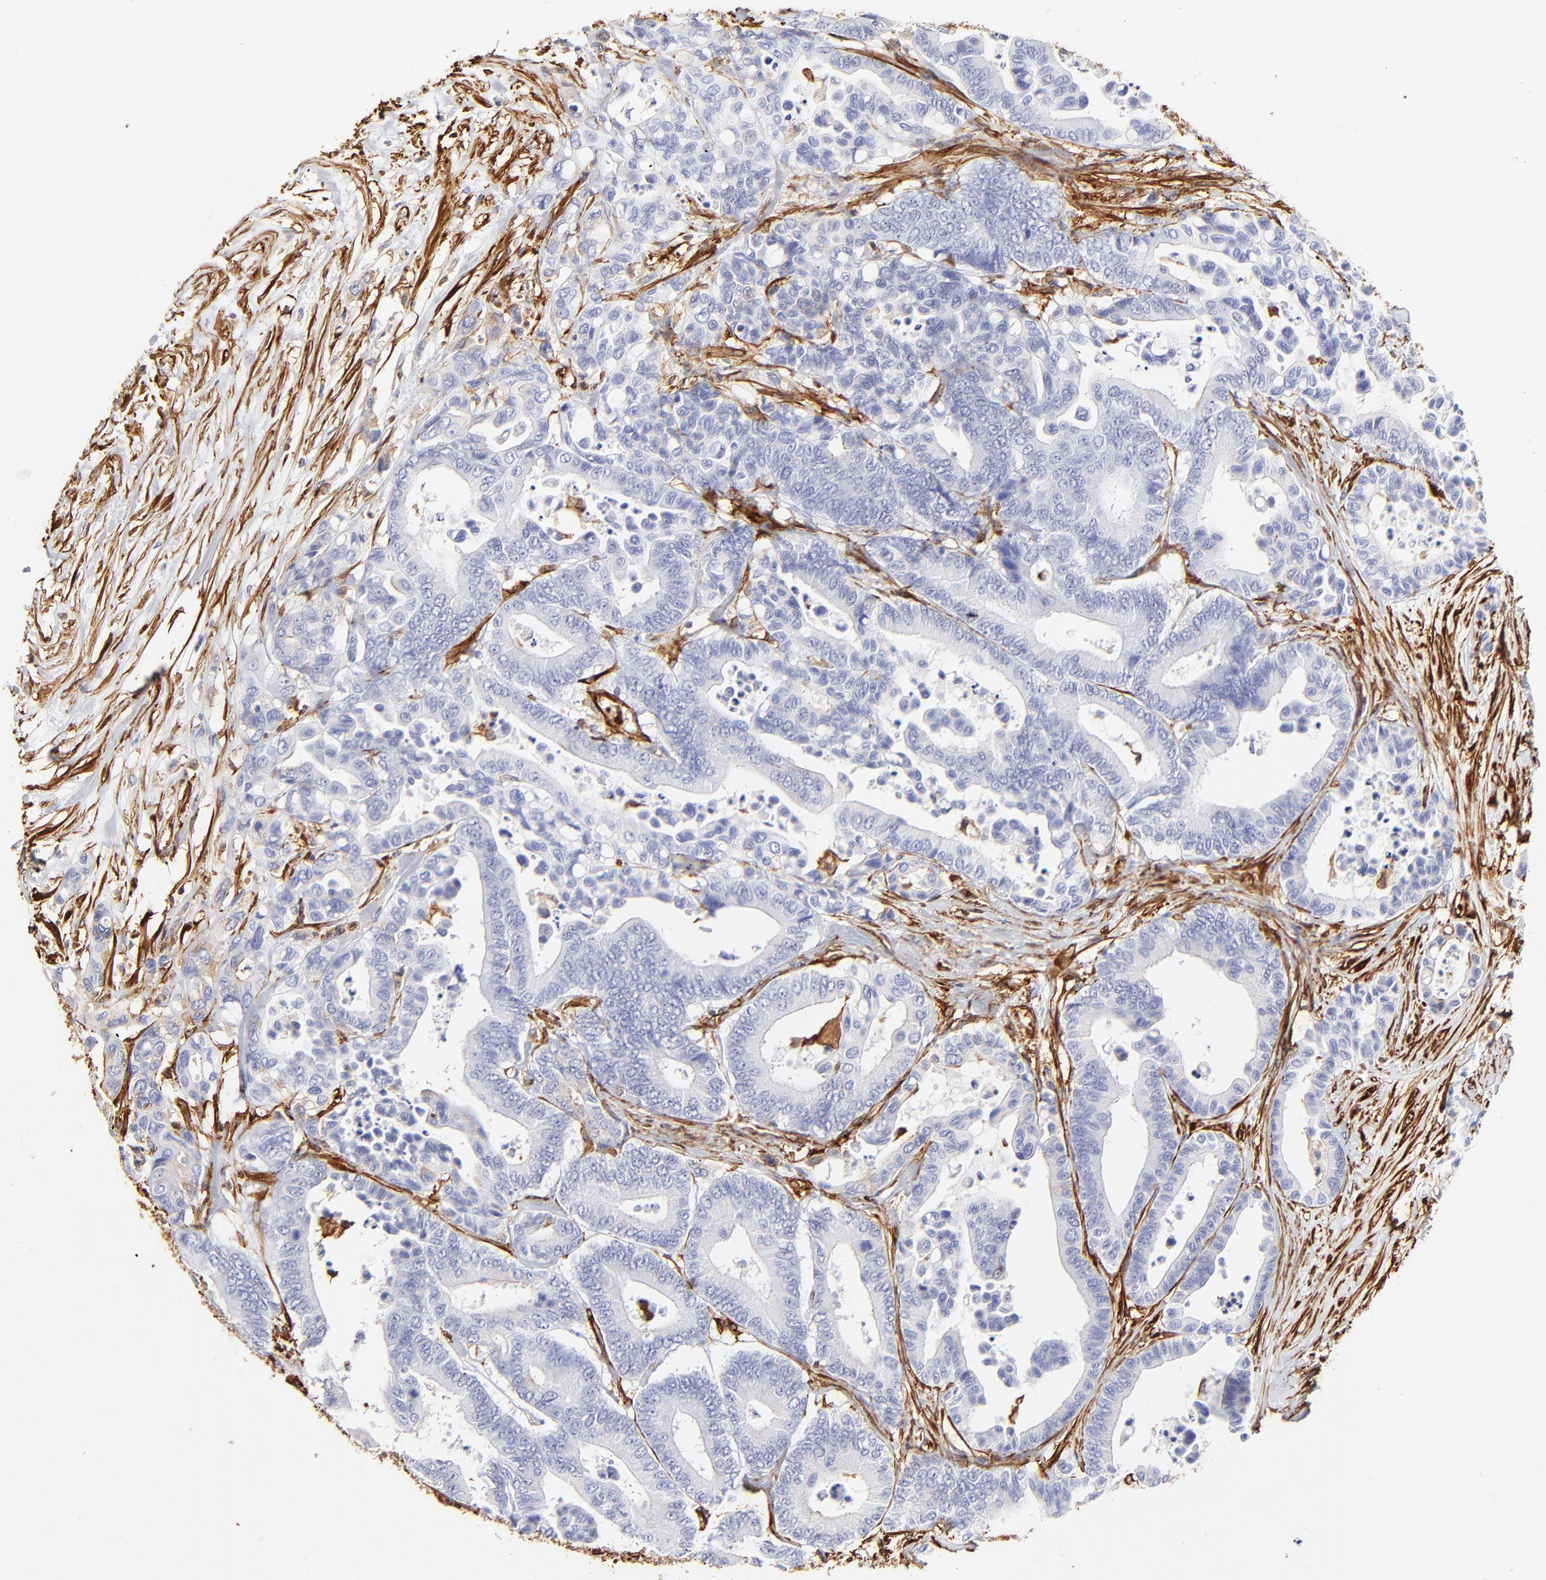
{"staining": {"intensity": "weak", "quantity": "<25%", "location": "cytoplasmic/membranous"}, "tissue": "colorectal cancer", "cell_type": "Tumor cells", "image_type": "cancer", "snomed": [{"axis": "morphology", "description": "Adenocarcinoma, NOS"}, {"axis": "topography", "description": "Colon"}], "caption": "An immunohistochemistry (IHC) histopathology image of adenocarcinoma (colorectal) is shown. There is no staining in tumor cells of adenocarcinoma (colorectal).", "gene": "FLNA", "patient": {"sex": "male", "age": 82}}